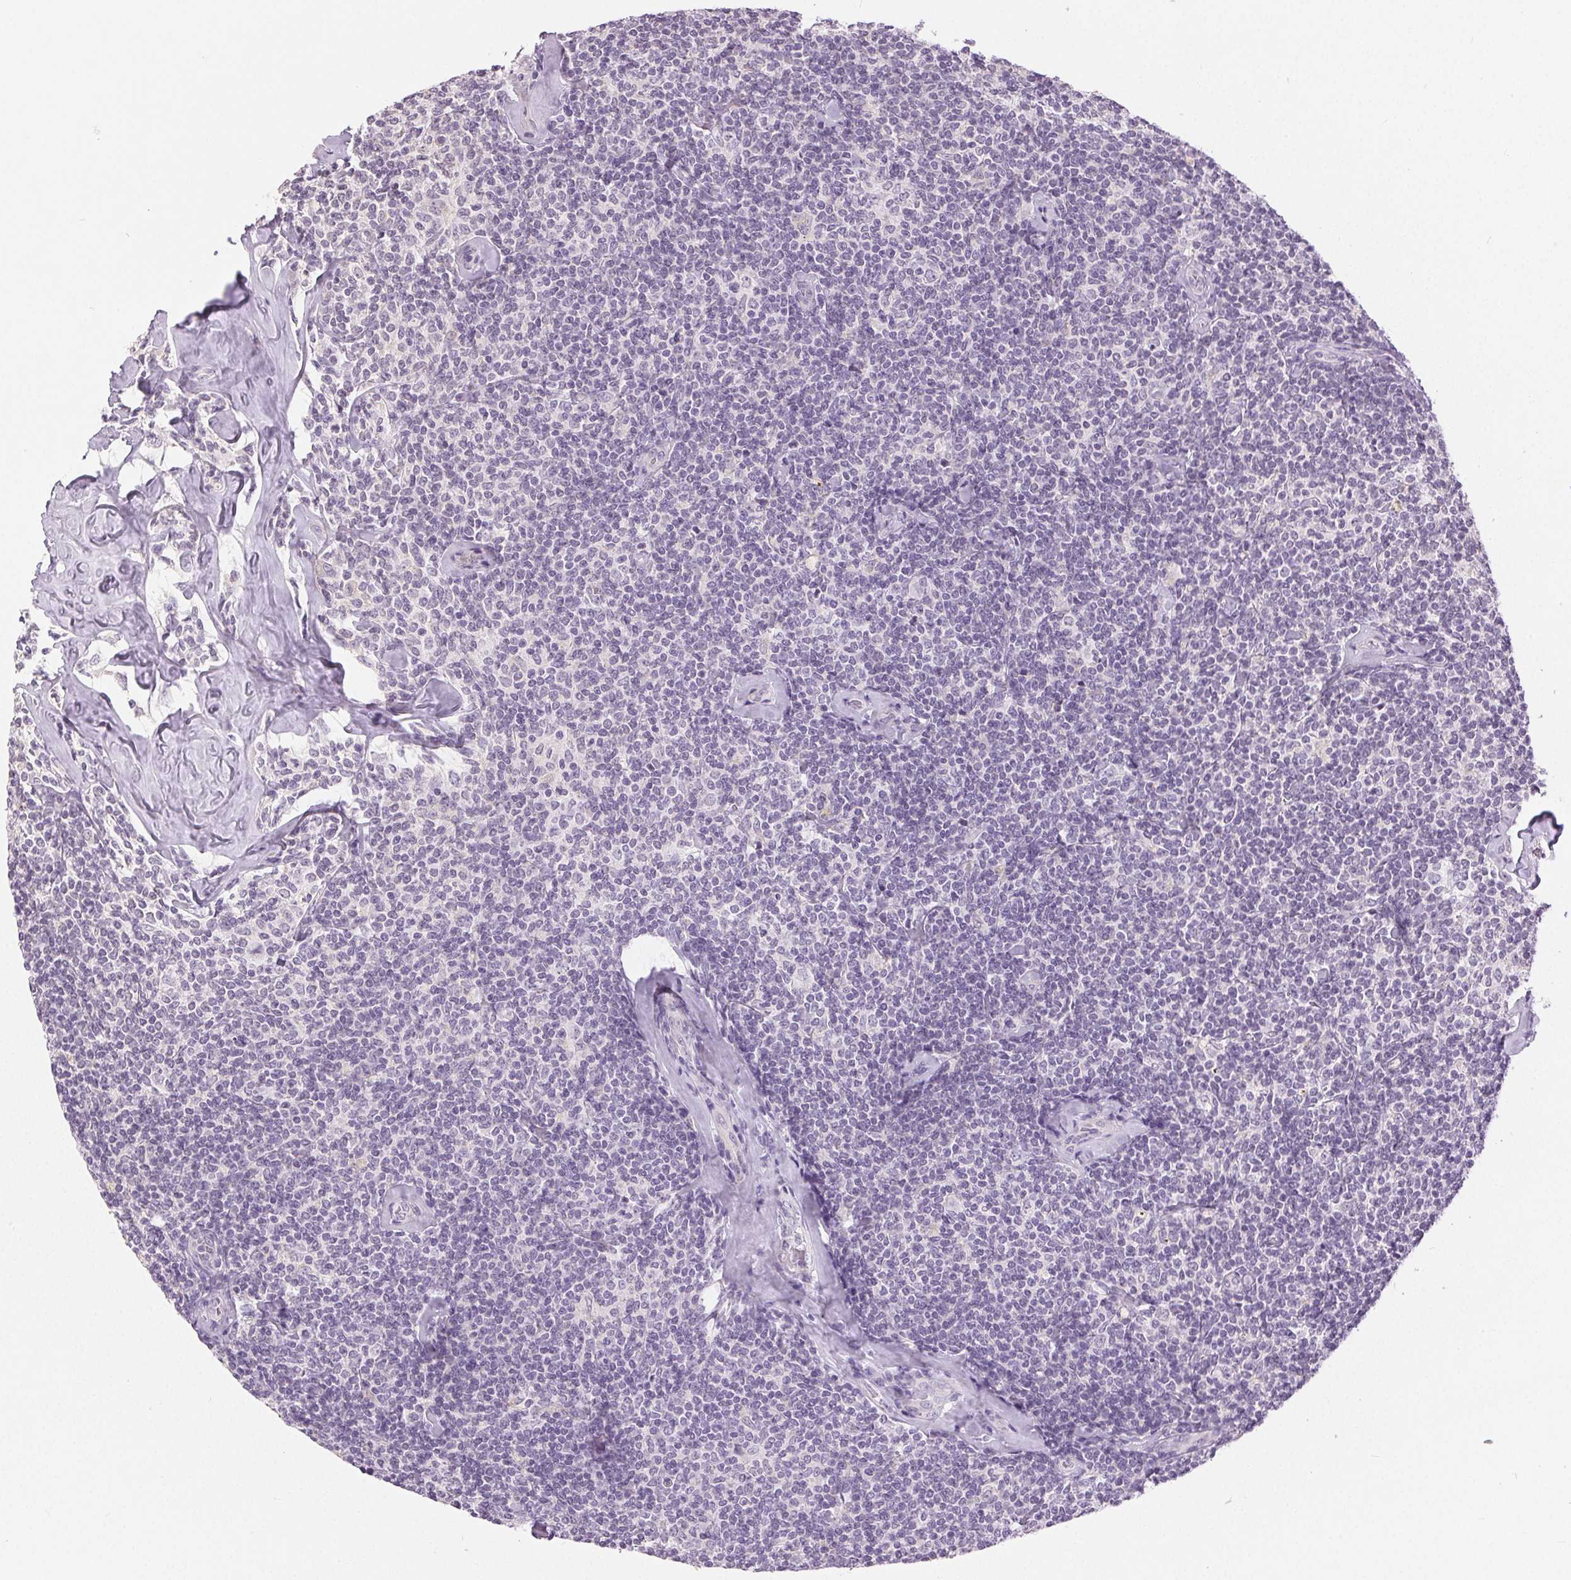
{"staining": {"intensity": "negative", "quantity": "none", "location": "none"}, "tissue": "lymphoma", "cell_type": "Tumor cells", "image_type": "cancer", "snomed": [{"axis": "morphology", "description": "Malignant lymphoma, non-Hodgkin's type, Low grade"}, {"axis": "topography", "description": "Lymph node"}], "caption": "The image reveals no significant positivity in tumor cells of lymphoma.", "gene": "DSG3", "patient": {"sex": "female", "age": 56}}